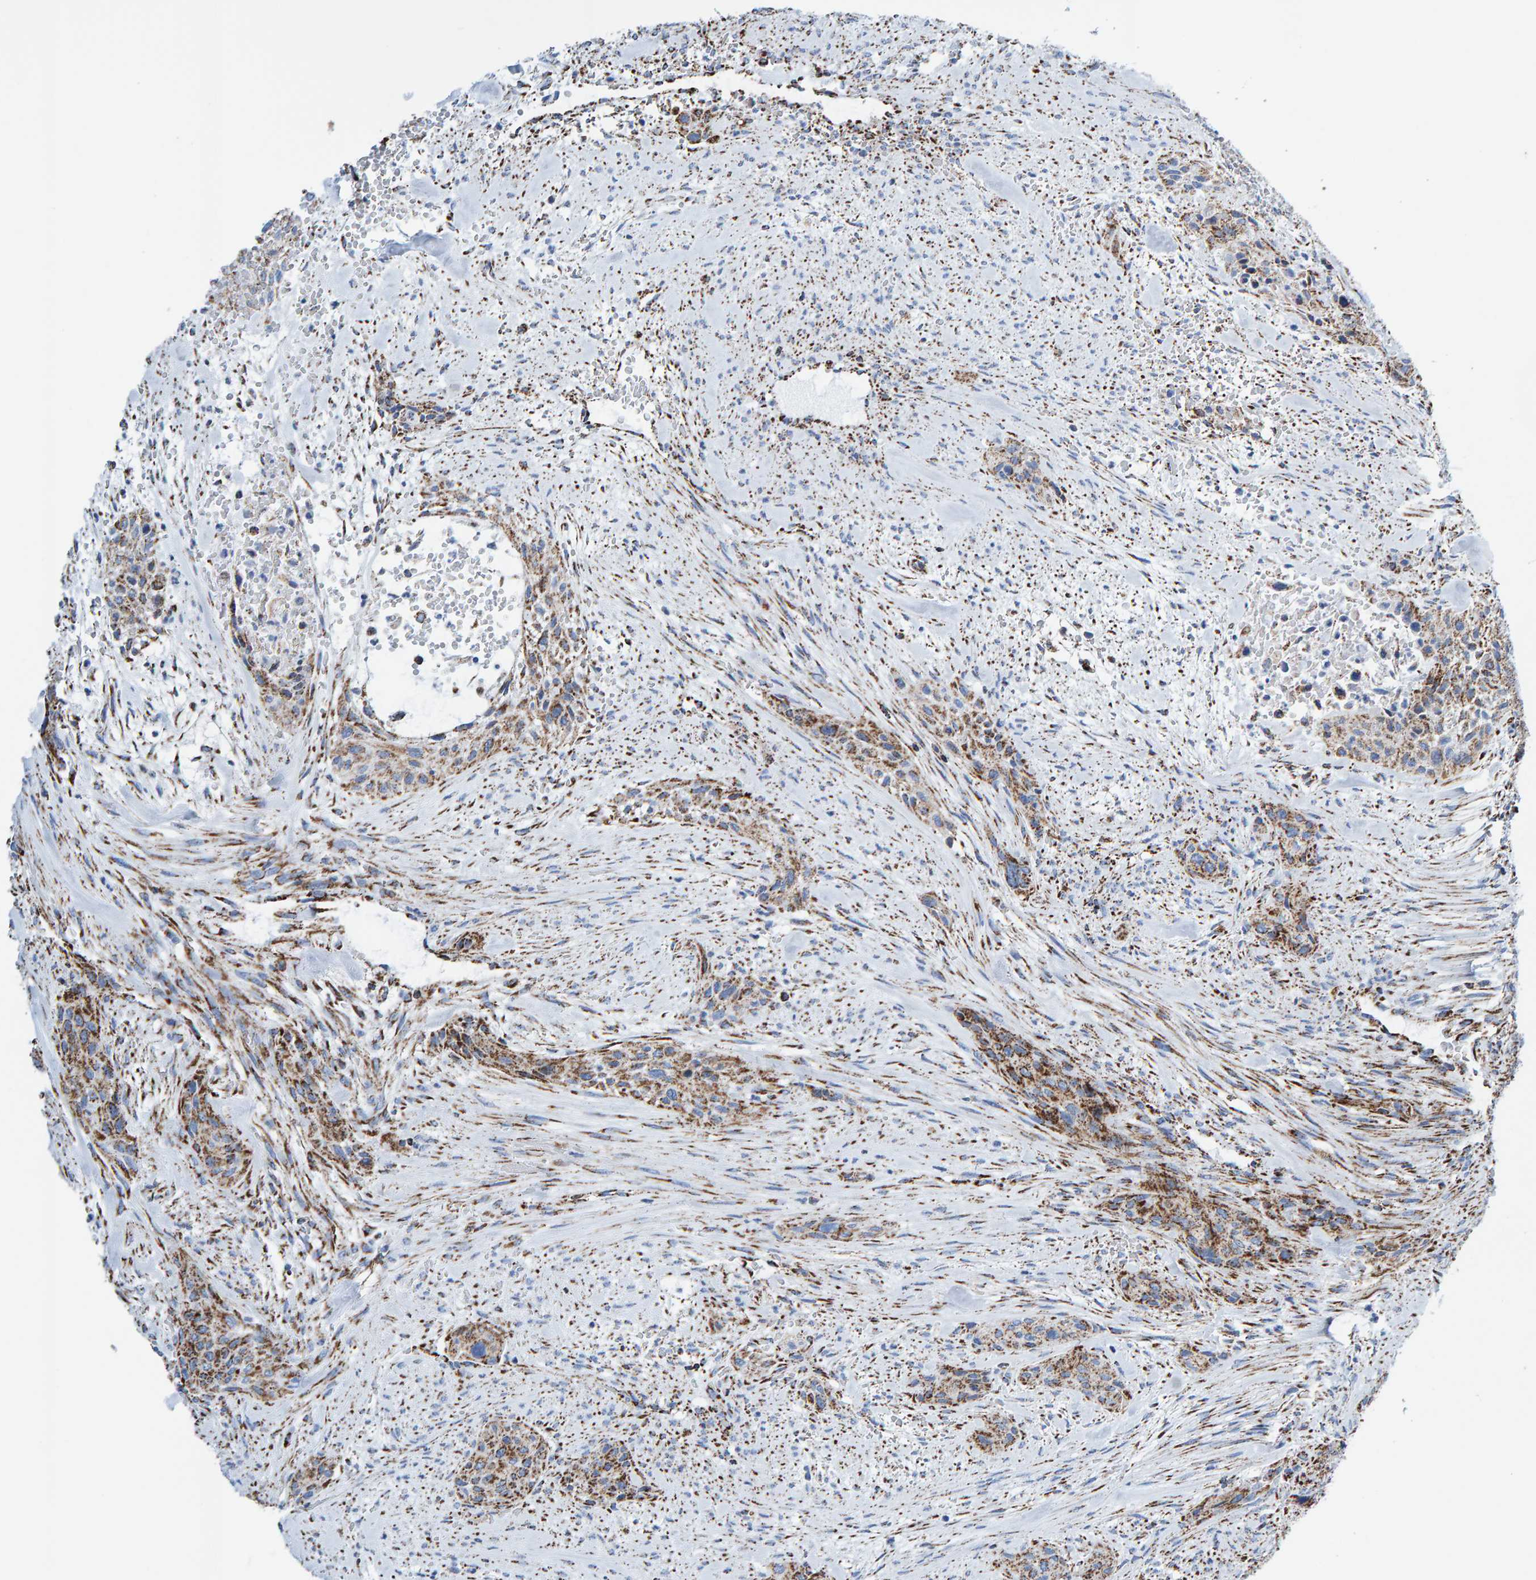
{"staining": {"intensity": "moderate", "quantity": ">75%", "location": "cytoplasmic/membranous"}, "tissue": "urothelial cancer", "cell_type": "Tumor cells", "image_type": "cancer", "snomed": [{"axis": "morphology", "description": "Urothelial carcinoma, High grade"}, {"axis": "topography", "description": "Urinary bladder"}], "caption": "Human urothelial cancer stained with a brown dye exhibits moderate cytoplasmic/membranous positive staining in about >75% of tumor cells.", "gene": "ENSG00000262660", "patient": {"sex": "male", "age": 35}}